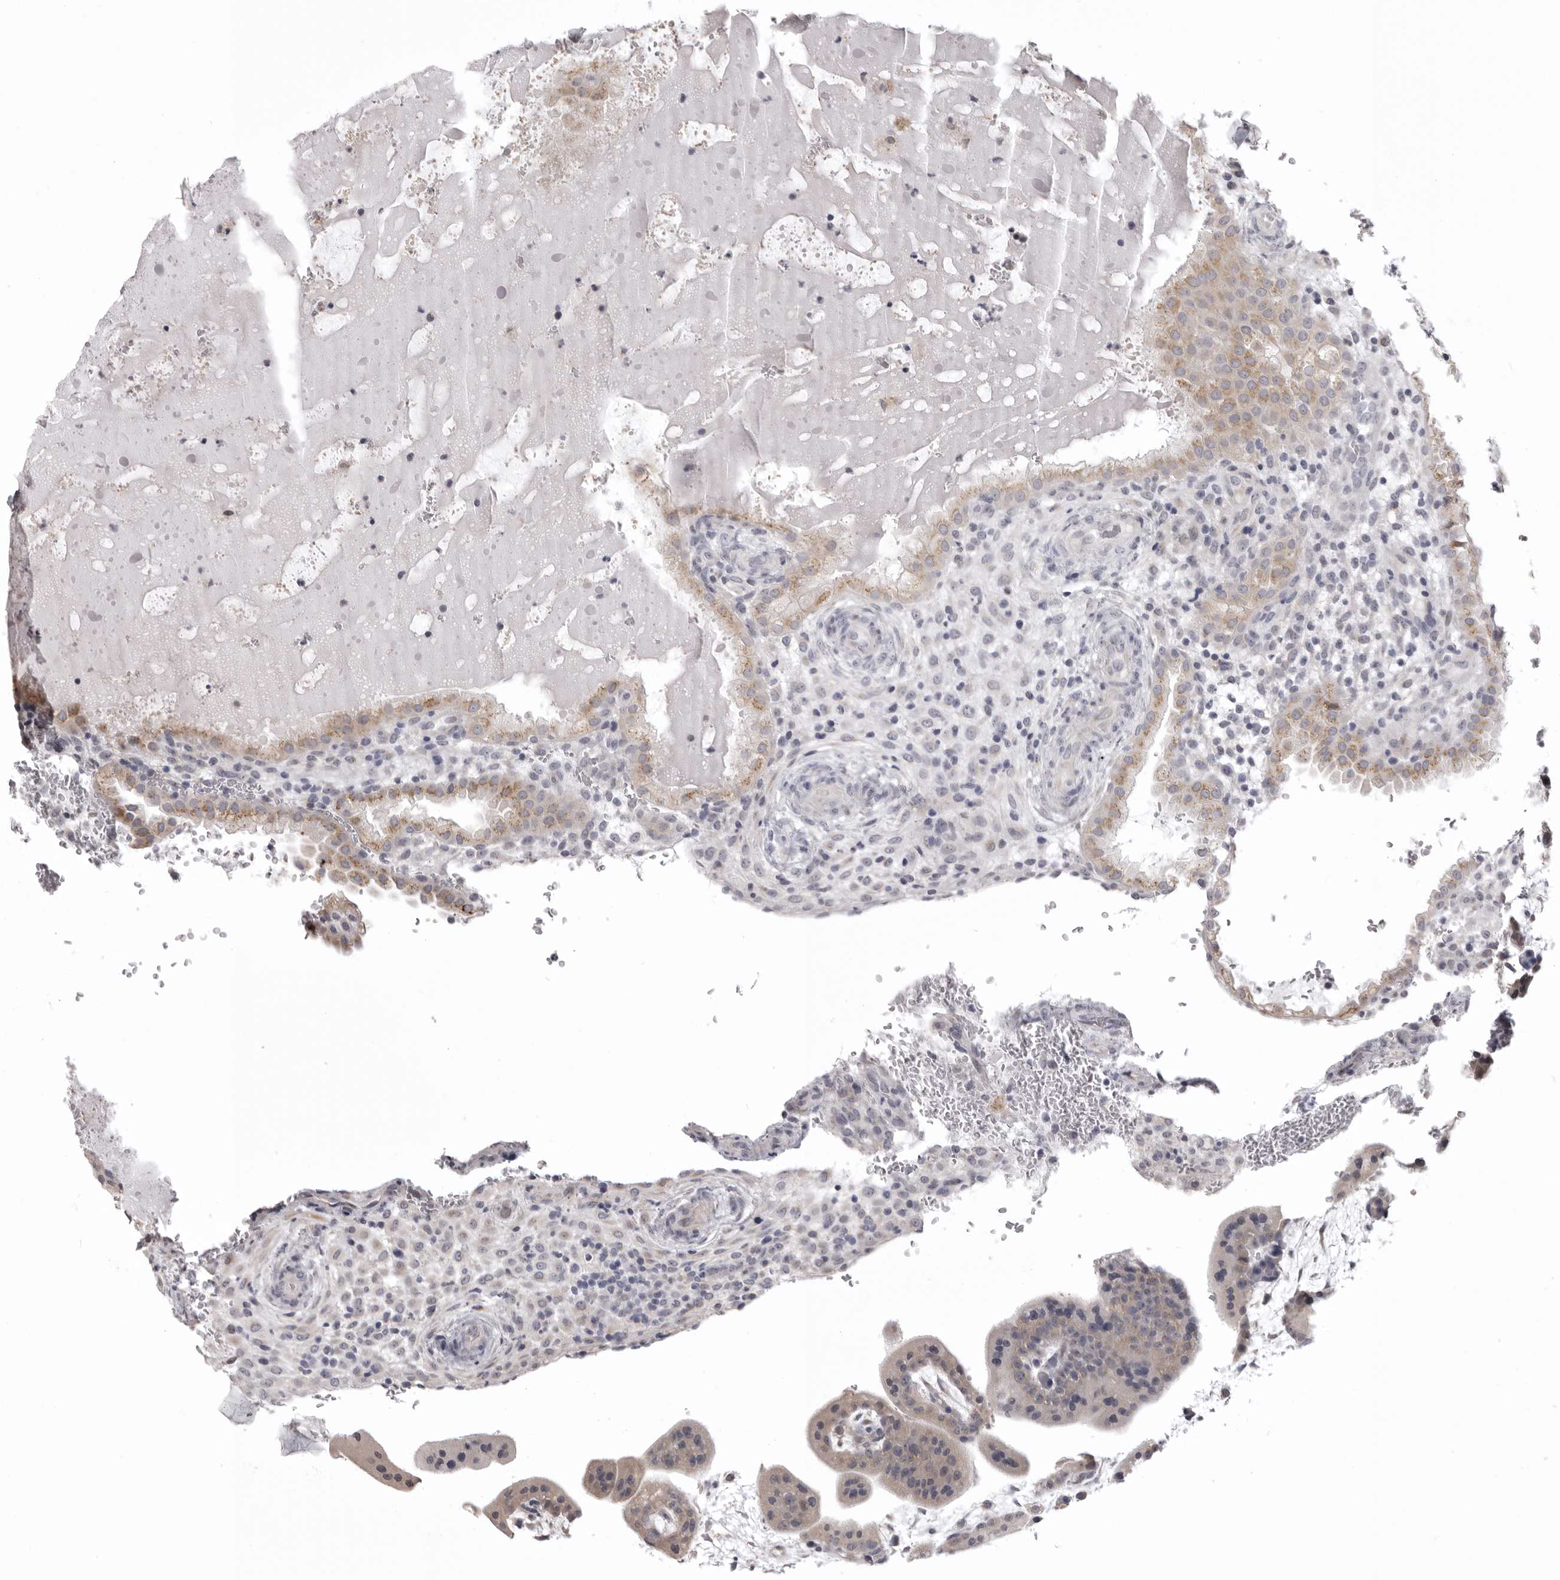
{"staining": {"intensity": "negative", "quantity": "none", "location": "none"}, "tissue": "placenta", "cell_type": "Decidual cells", "image_type": "normal", "snomed": [{"axis": "morphology", "description": "Normal tissue, NOS"}, {"axis": "topography", "description": "Placenta"}], "caption": "This is an IHC image of unremarkable placenta. There is no staining in decidual cells.", "gene": "NCEH1", "patient": {"sex": "female", "age": 35}}